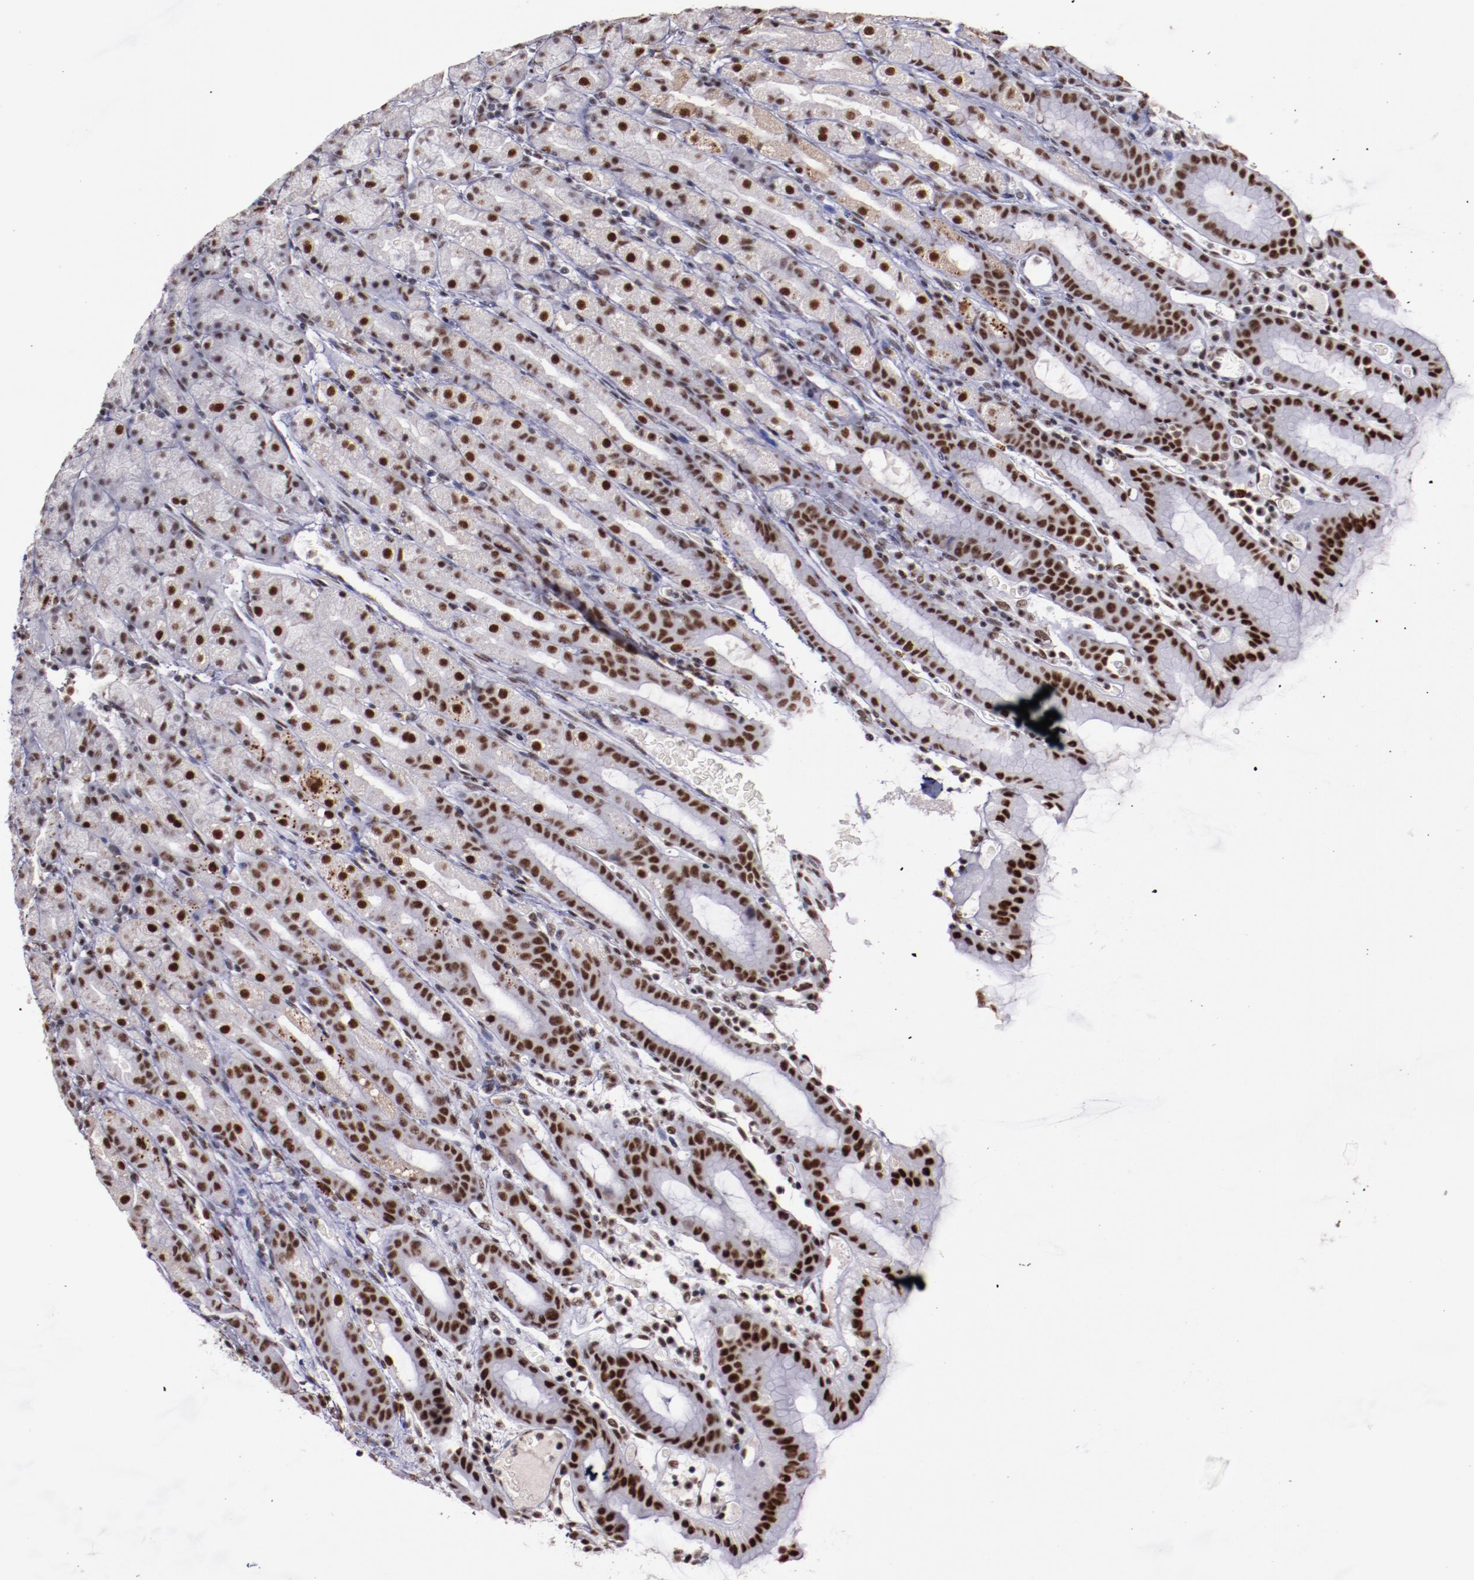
{"staining": {"intensity": "strong", "quantity": ">75%", "location": "nuclear"}, "tissue": "stomach", "cell_type": "Glandular cells", "image_type": "normal", "snomed": [{"axis": "morphology", "description": "Normal tissue, NOS"}, {"axis": "topography", "description": "Stomach, upper"}], "caption": "The histopathology image reveals staining of normal stomach, revealing strong nuclear protein positivity (brown color) within glandular cells. (Brightfield microscopy of DAB IHC at high magnification).", "gene": "PPP4R3A", "patient": {"sex": "male", "age": 68}}